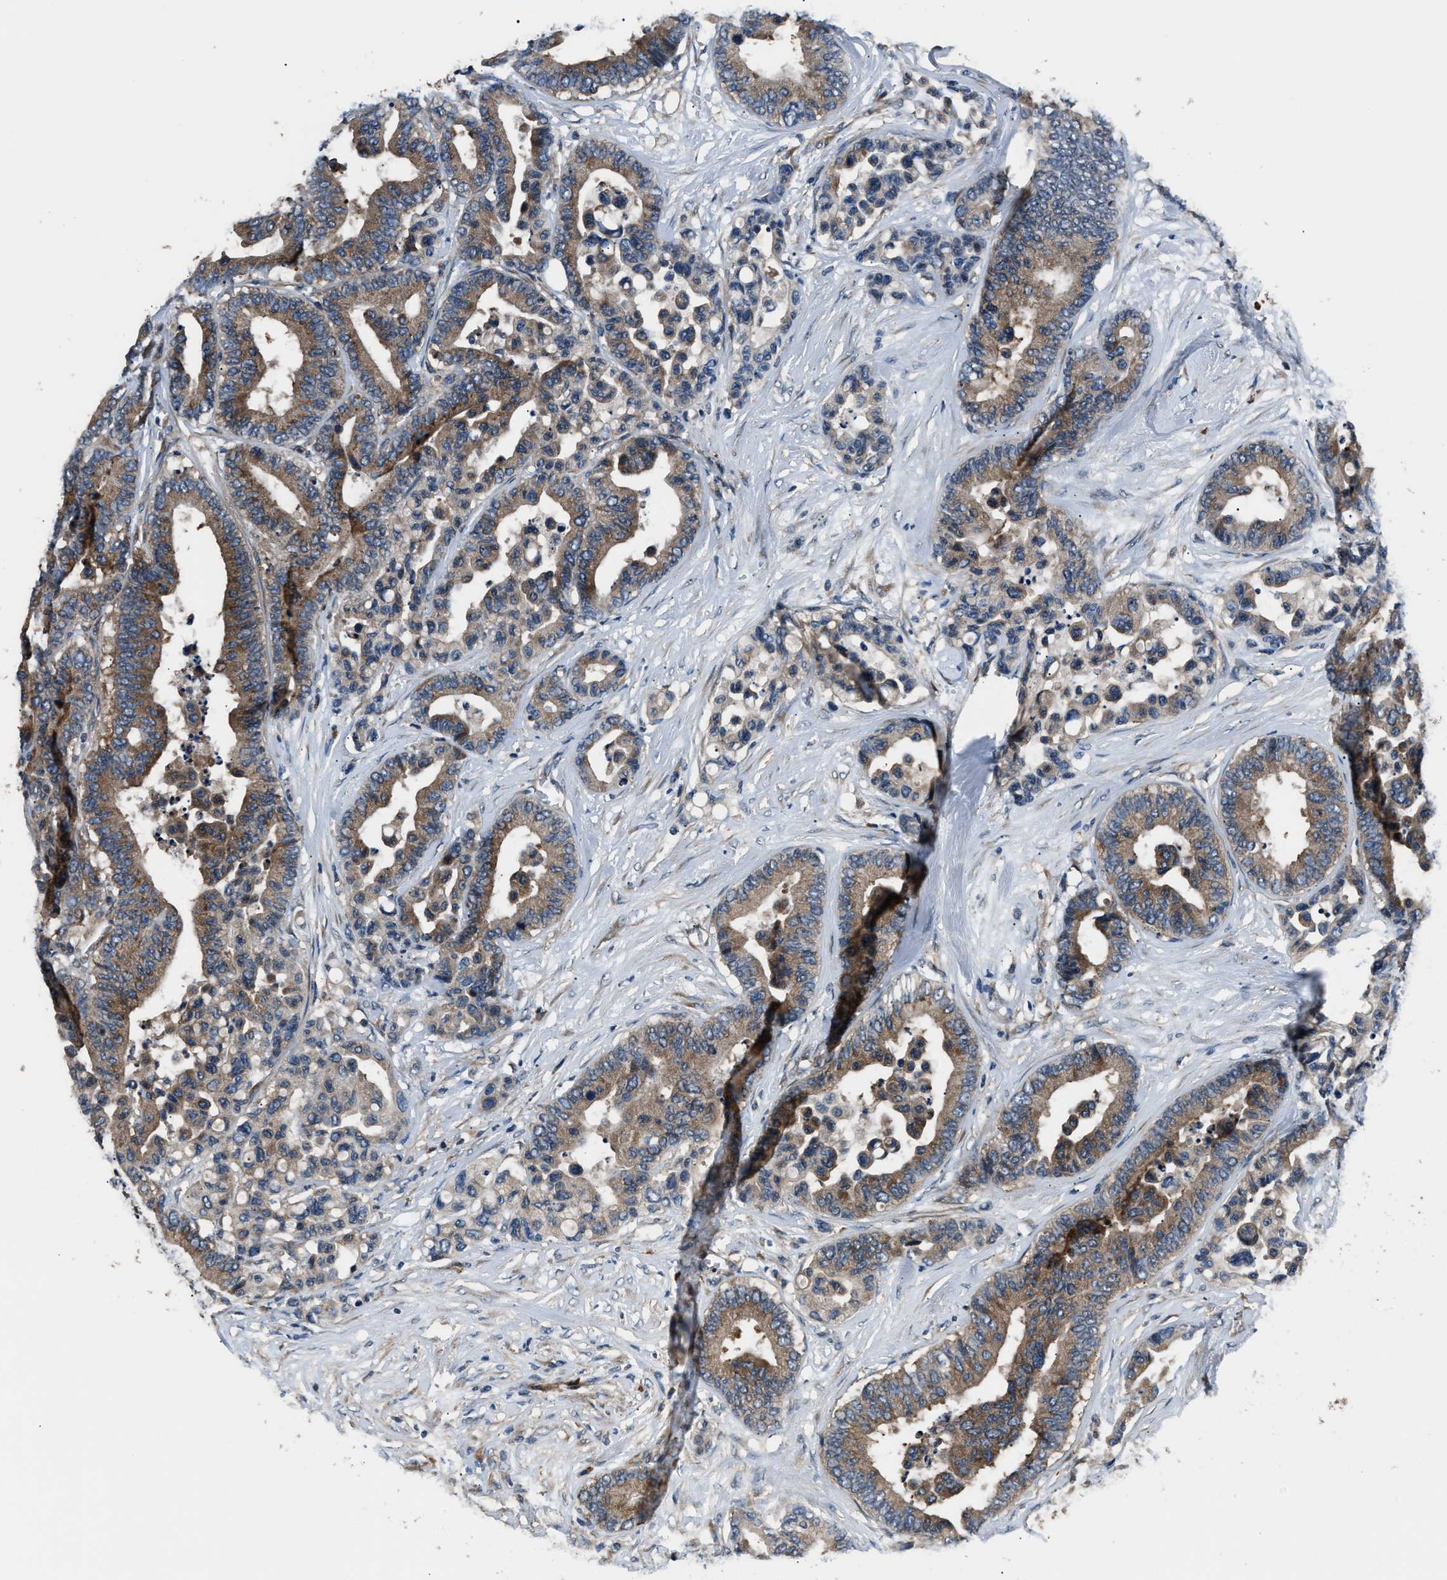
{"staining": {"intensity": "weak", "quantity": ">75%", "location": "cytoplasmic/membranous"}, "tissue": "colorectal cancer", "cell_type": "Tumor cells", "image_type": "cancer", "snomed": [{"axis": "morphology", "description": "Normal tissue, NOS"}, {"axis": "morphology", "description": "Adenocarcinoma, NOS"}, {"axis": "topography", "description": "Colon"}], "caption": "This photomicrograph reveals IHC staining of colorectal cancer, with low weak cytoplasmic/membranous staining in approximately >75% of tumor cells.", "gene": "IMPDH2", "patient": {"sex": "male", "age": 82}}